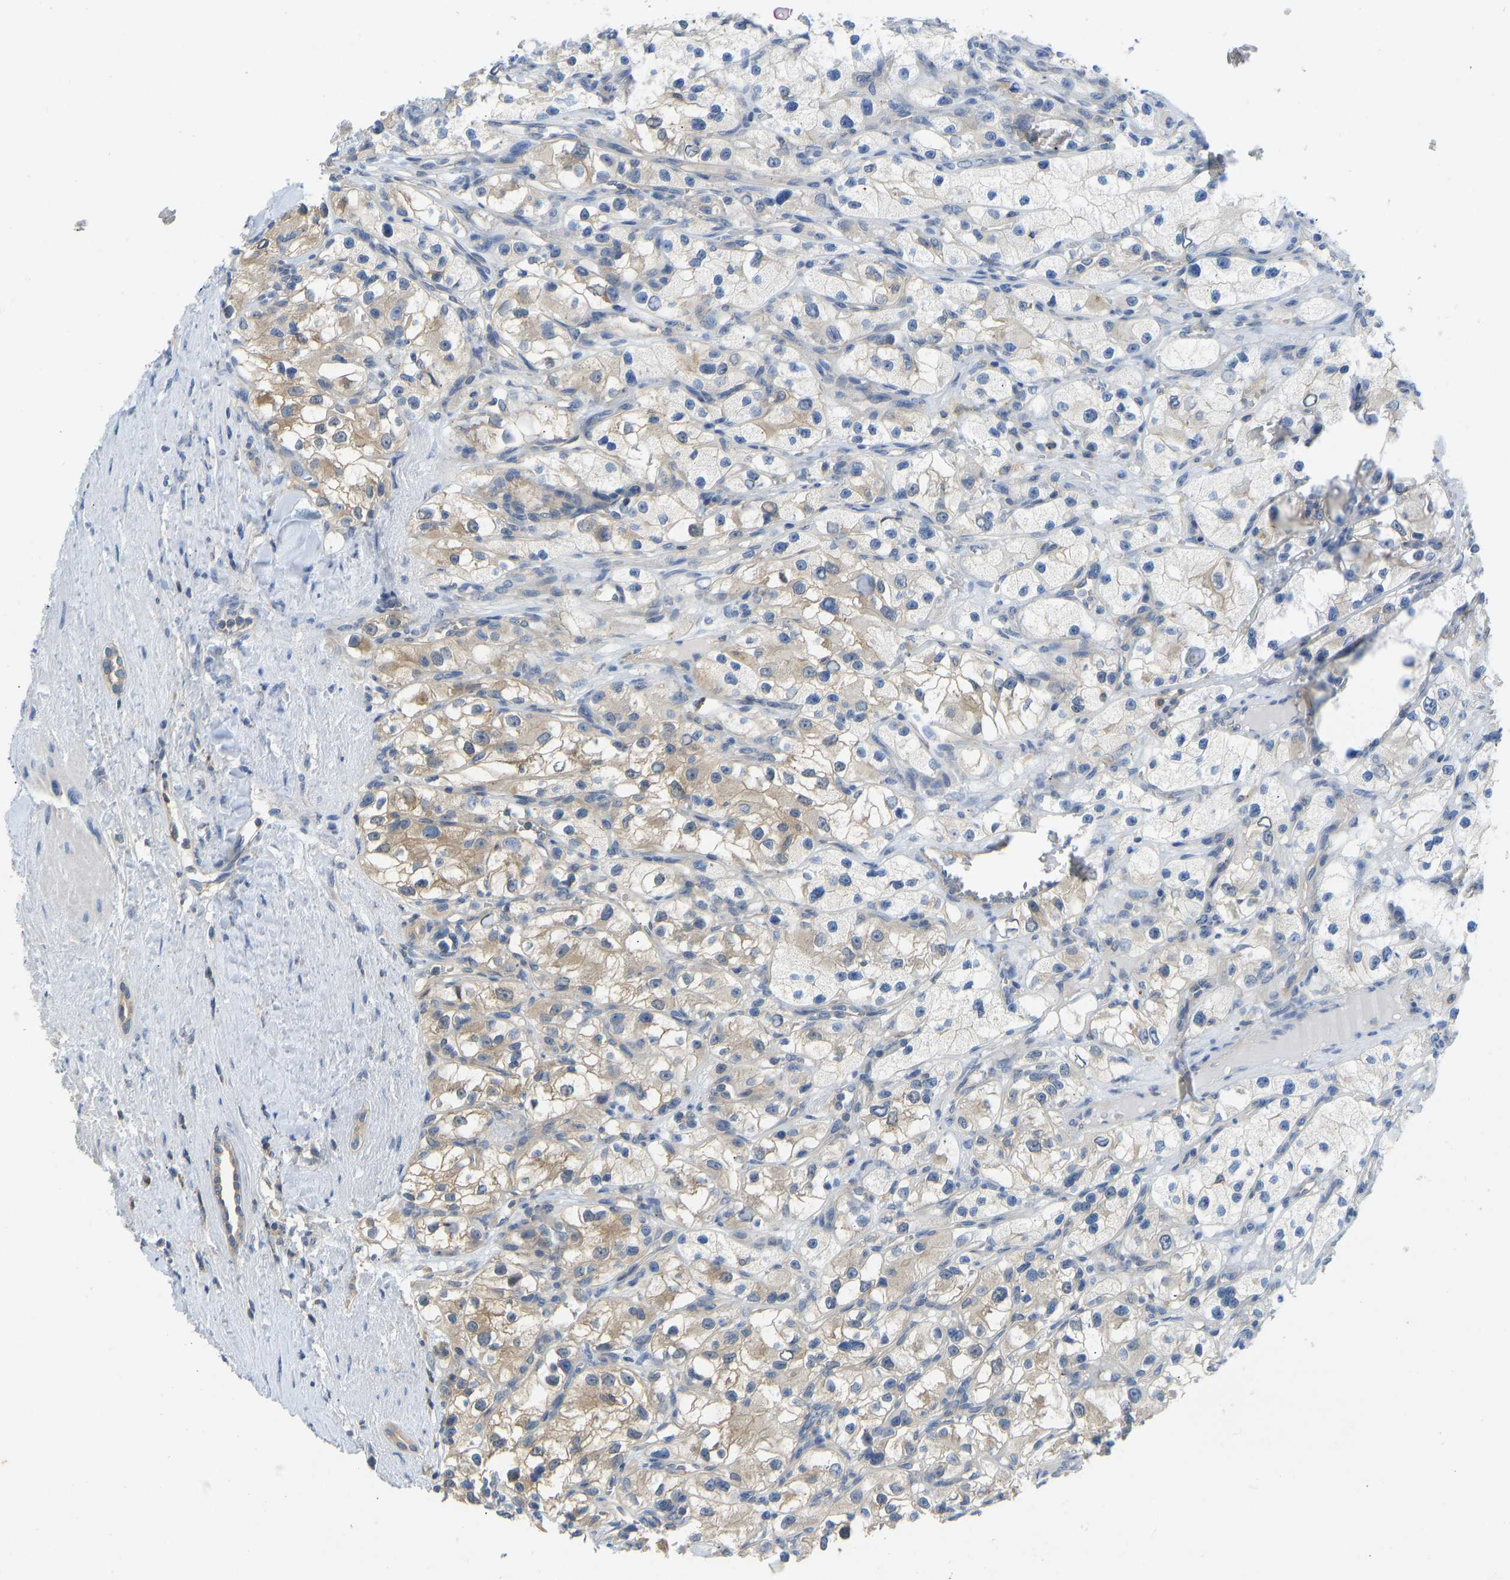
{"staining": {"intensity": "moderate", "quantity": "<25%", "location": "cytoplasmic/membranous"}, "tissue": "renal cancer", "cell_type": "Tumor cells", "image_type": "cancer", "snomed": [{"axis": "morphology", "description": "Adenocarcinoma, NOS"}, {"axis": "topography", "description": "Kidney"}], "caption": "Immunohistochemical staining of human renal adenocarcinoma shows moderate cytoplasmic/membranous protein expression in about <25% of tumor cells.", "gene": "NDRG3", "patient": {"sex": "female", "age": 57}}